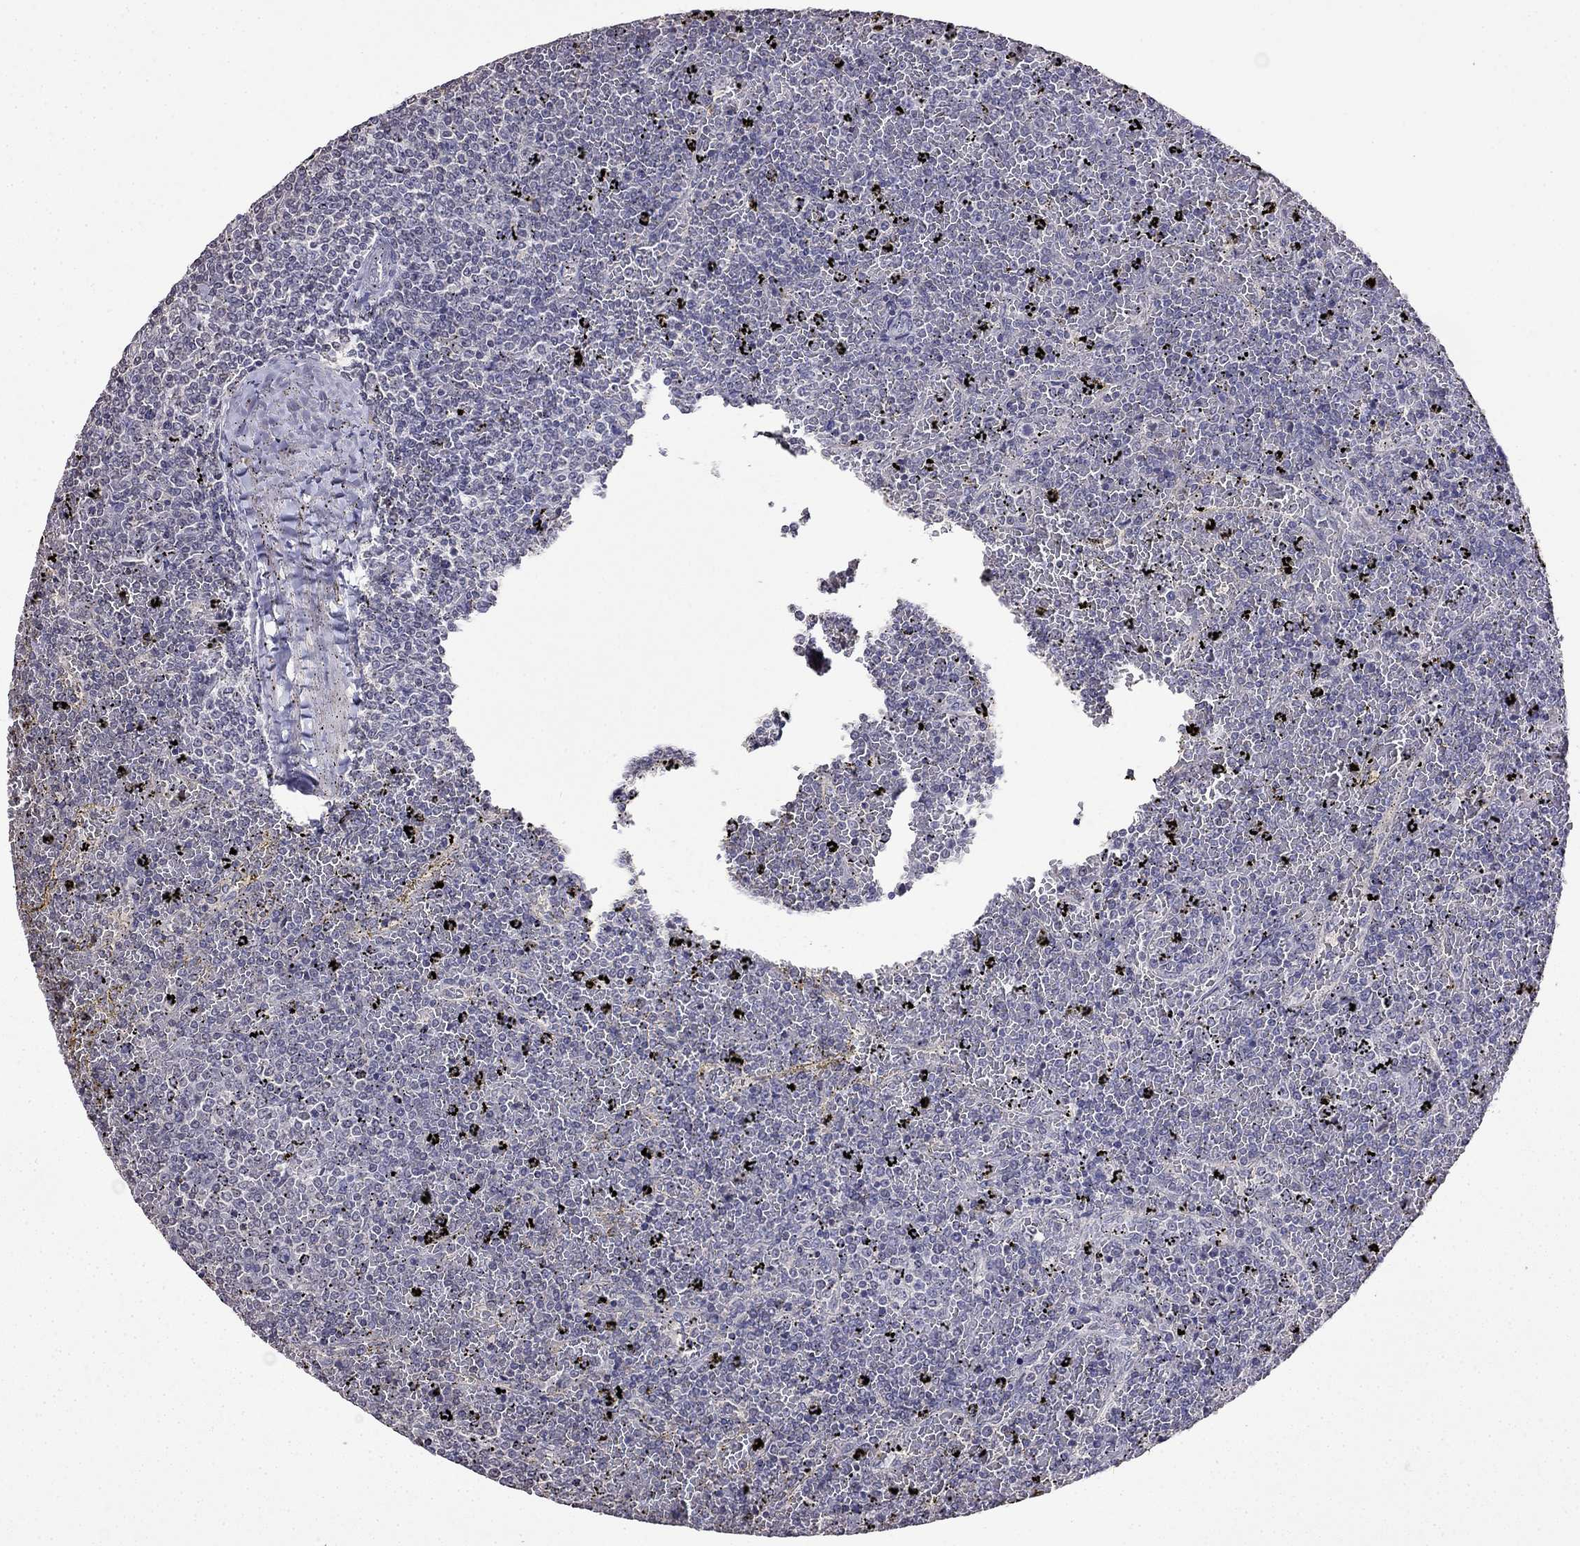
{"staining": {"intensity": "negative", "quantity": "none", "location": "none"}, "tissue": "lymphoma", "cell_type": "Tumor cells", "image_type": "cancer", "snomed": [{"axis": "morphology", "description": "Malignant lymphoma, non-Hodgkin's type, Low grade"}, {"axis": "topography", "description": "Spleen"}], "caption": "Tumor cells show no significant protein expression in malignant lymphoma, non-Hodgkin's type (low-grade).", "gene": "GUCA1B", "patient": {"sex": "female", "age": 77}}